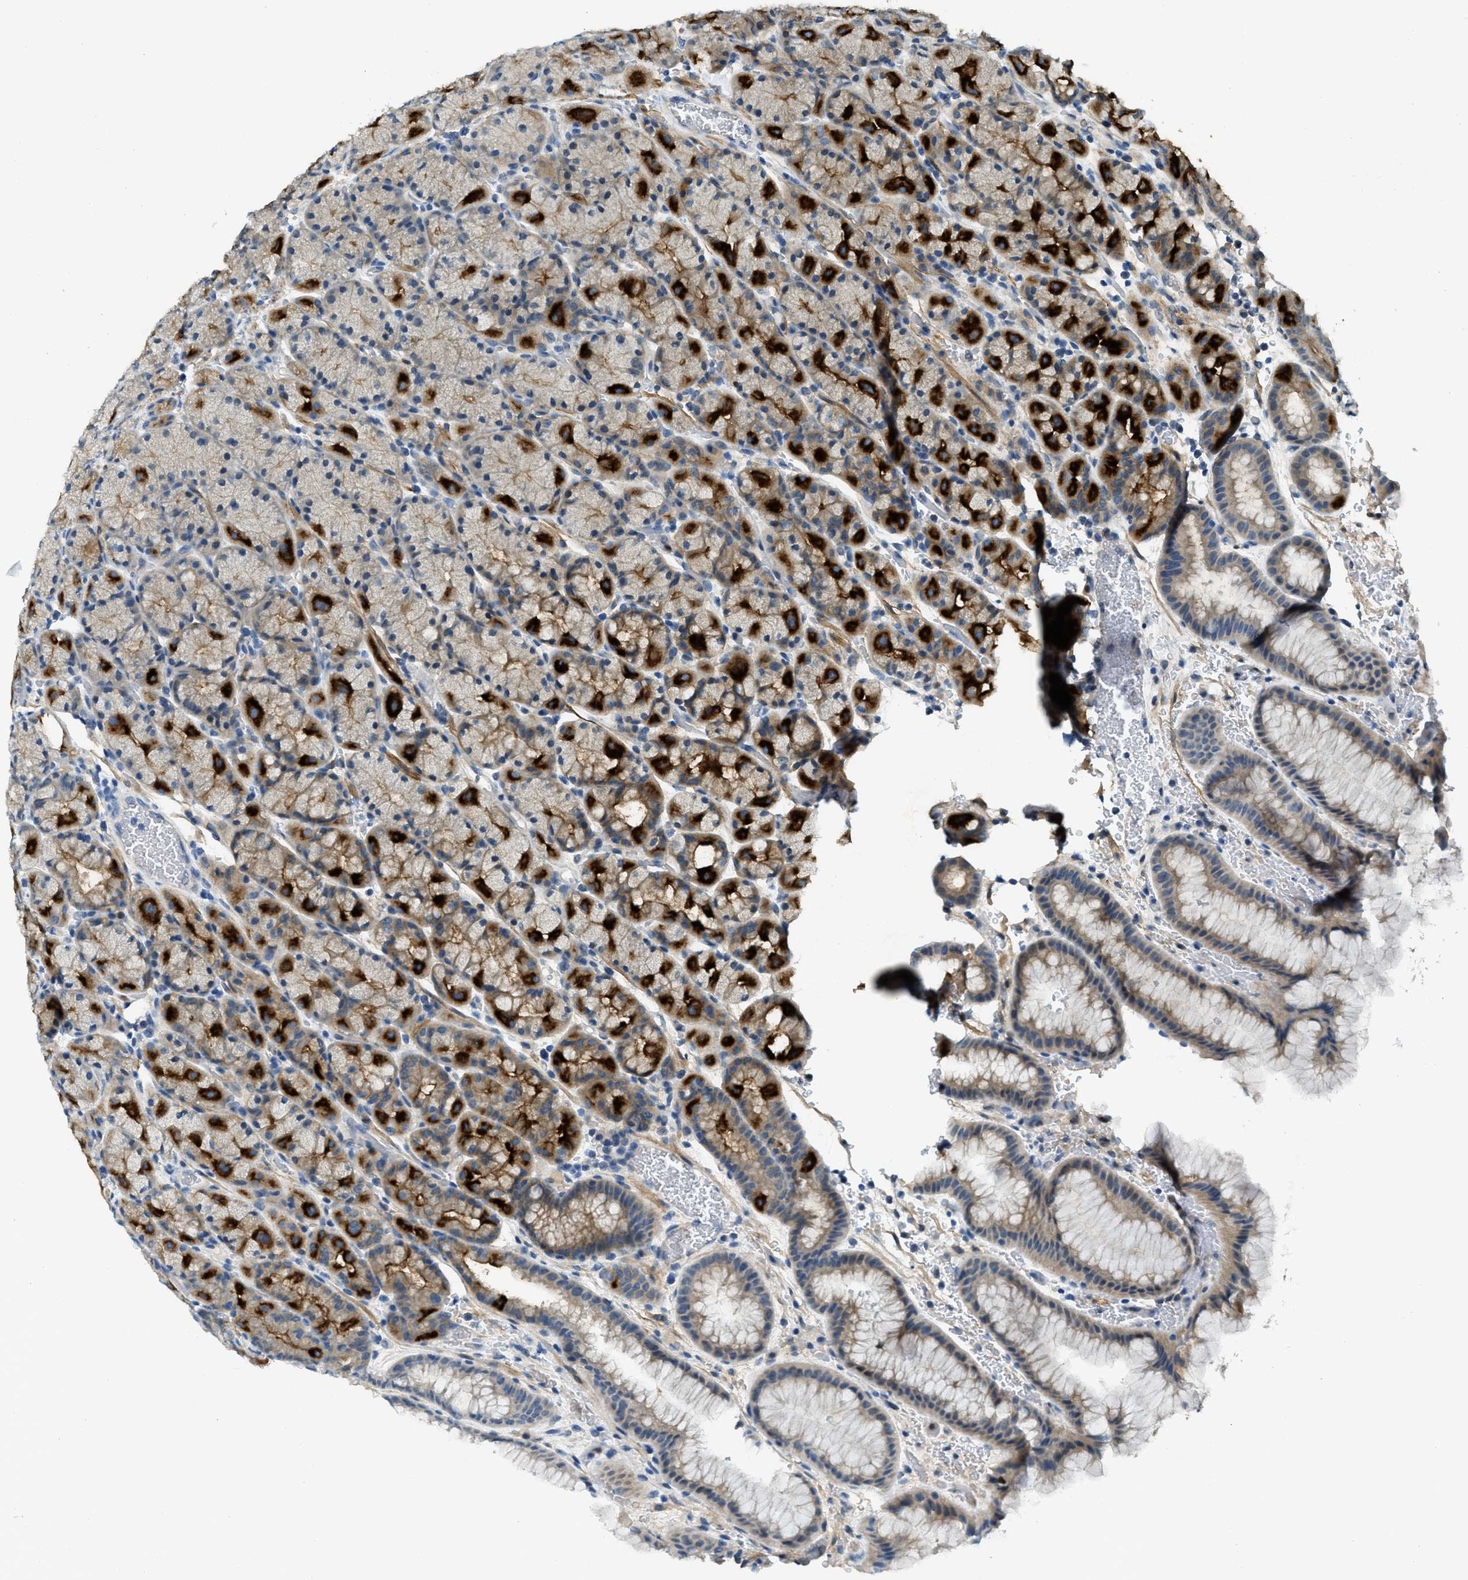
{"staining": {"intensity": "strong", "quantity": "25%-75%", "location": "cytoplasmic/membranous"}, "tissue": "stomach", "cell_type": "Glandular cells", "image_type": "normal", "snomed": [{"axis": "morphology", "description": "Normal tissue, NOS"}, {"axis": "morphology", "description": "Carcinoid, malignant, NOS"}, {"axis": "topography", "description": "Stomach, upper"}], "caption": "IHC image of unremarkable stomach: stomach stained using immunohistochemistry (IHC) shows high levels of strong protein expression localized specifically in the cytoplasmic/membranous of glandular cells, appearing as a cytoplasmic/membranous brown color.", "gene": "SNX14", "patient": {"sex": "male", "age": 39}}